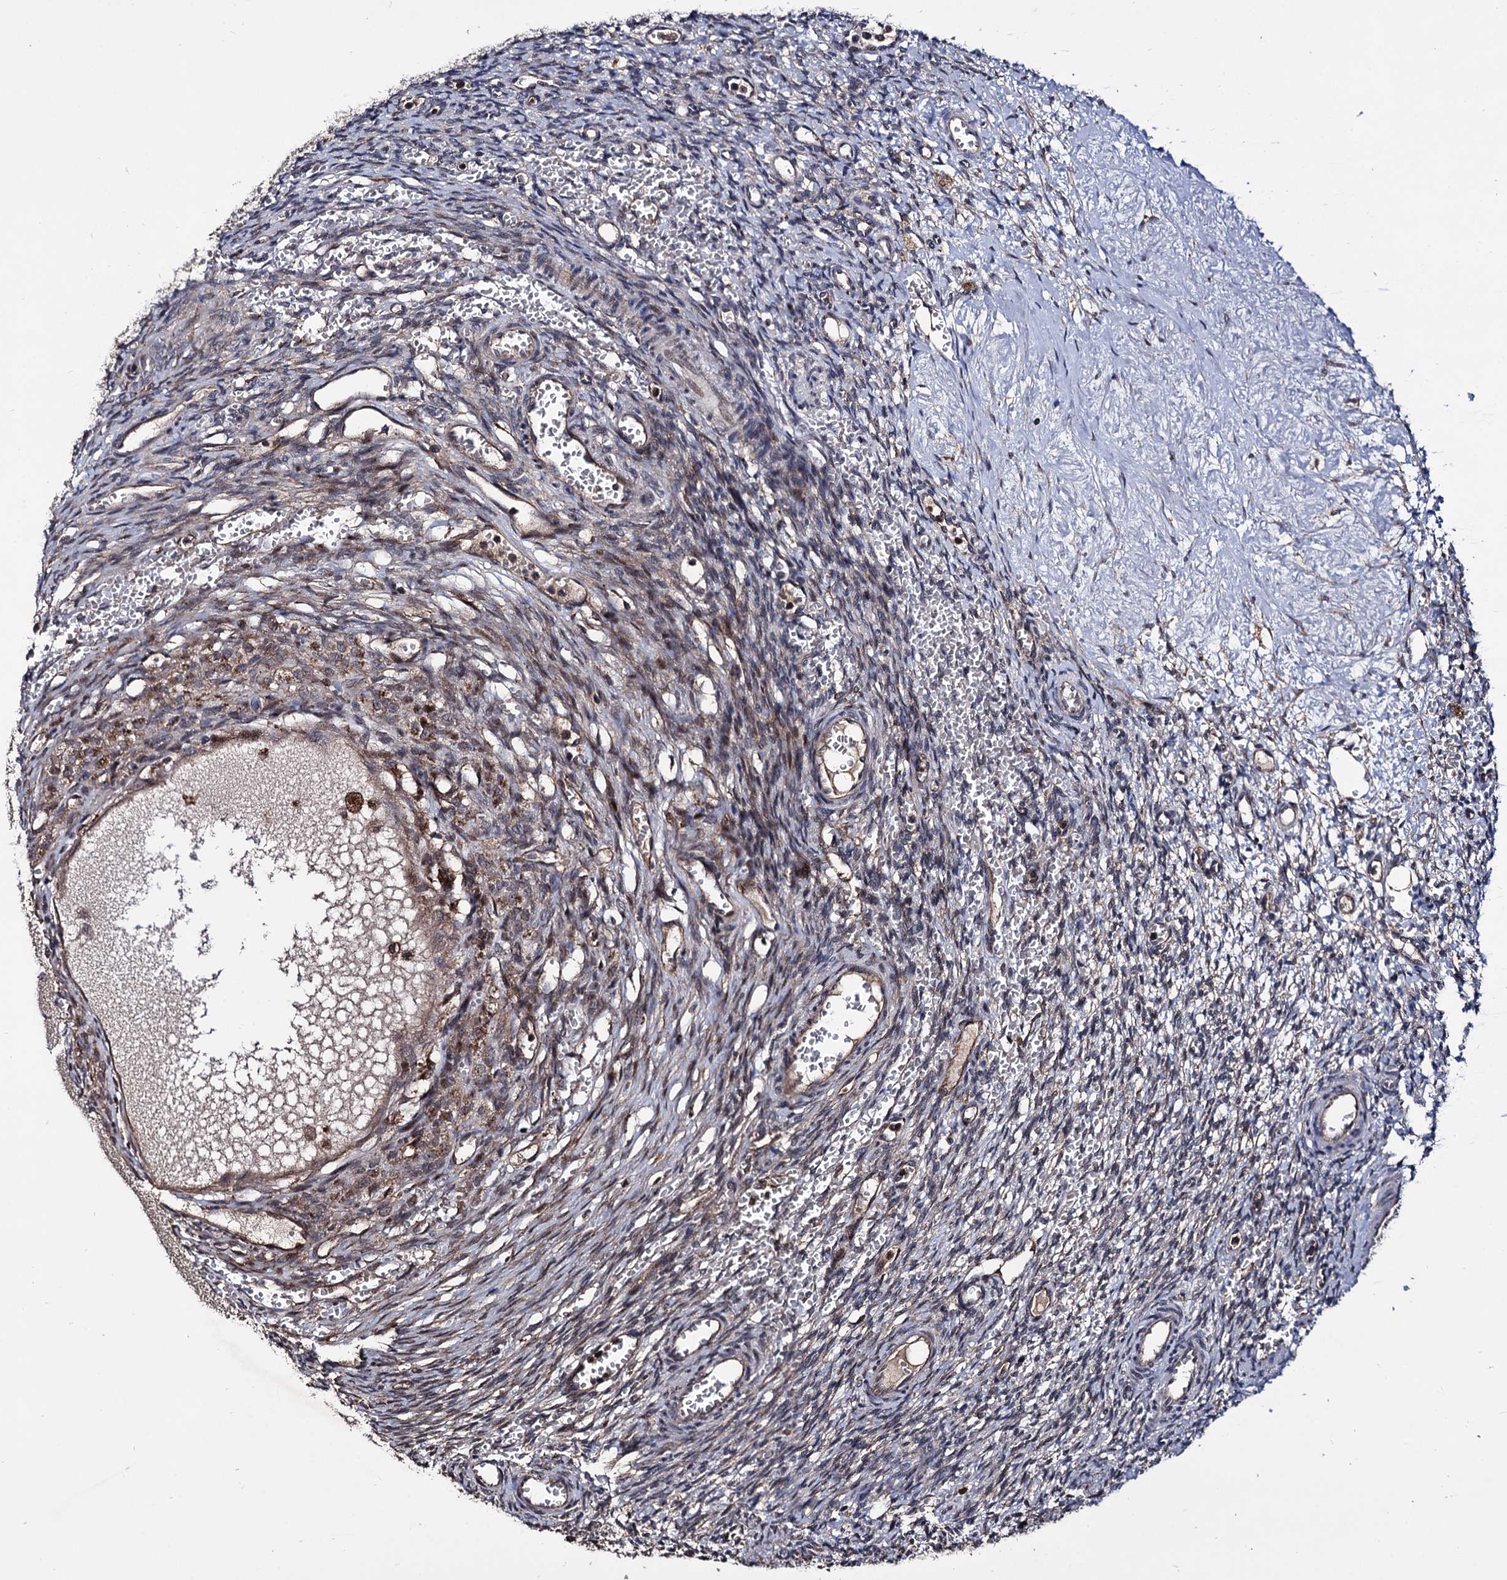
{"staining": {"intensity": "negative", "quantity": "none", "location": "none"}, "tissue": "ovary", "cell_type": "Follicle cells", "image_type": "normal", "snomed": [{"axis": "morphology", "description": "Normal tissue, NOS"}, {"axis": "topography", "description": "Ovary"}], "caption": "There is no significant staining in follicle cells of ovary. Nuclei are stained in blue.", "gene": "MICAL2", "patient": {"sex": "female", "age": 39}}